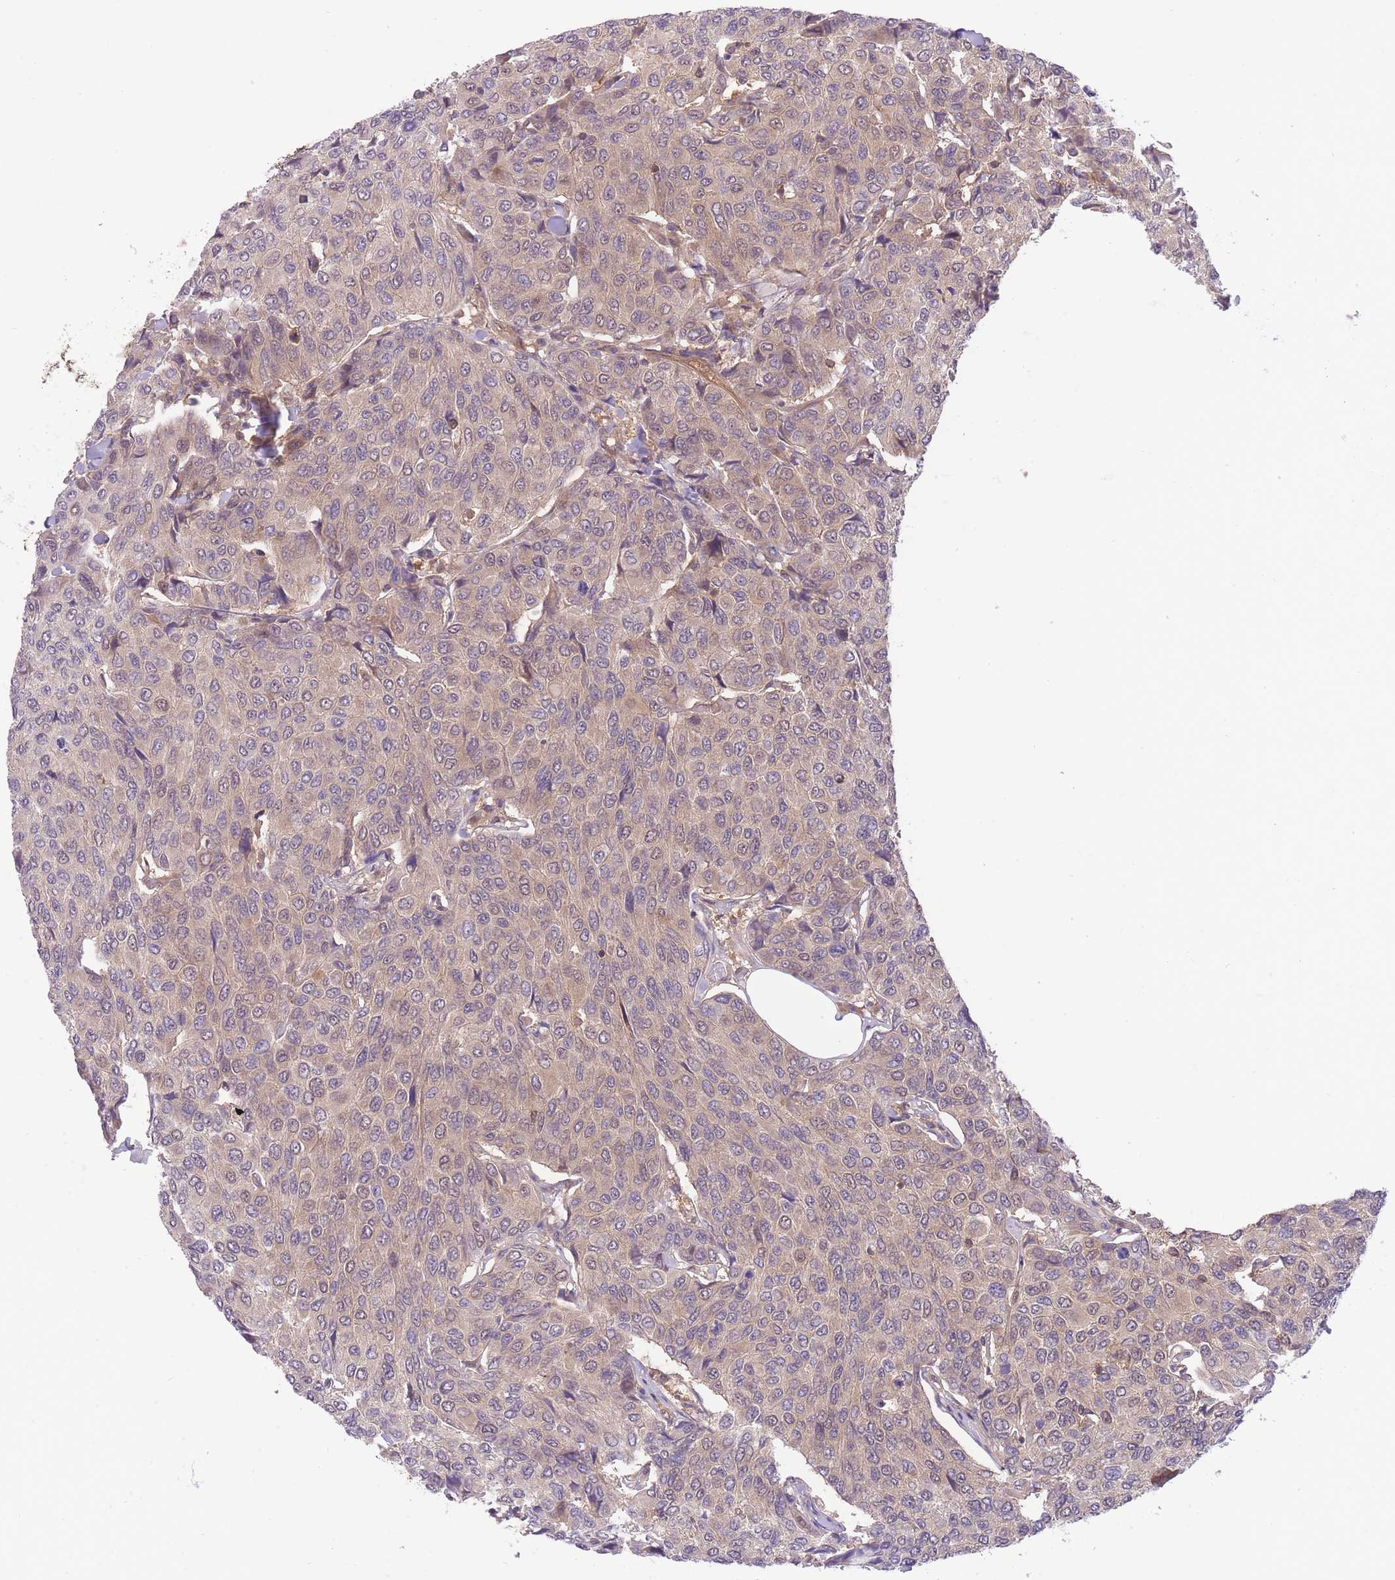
{"staining": {"intensity": "weak", "quantity": "25%-75%", "location": "cytoplasmic/membranous"}, "tissue": "breast cancer", "cell_type": "Tumor cells", "image_type": "cancer", "snomed": [{"axis": "morphology", "description": "Duct carcinoma"}, {"axis": "topography", "description": "Breast"}], "caption": "Breast cancer (infiltrating ductal carcinoma) stained with a protein marker exhibits weak staining in tumor cells.", "gene": "PREP", "patient": {"sex": "female", "age": 55}}